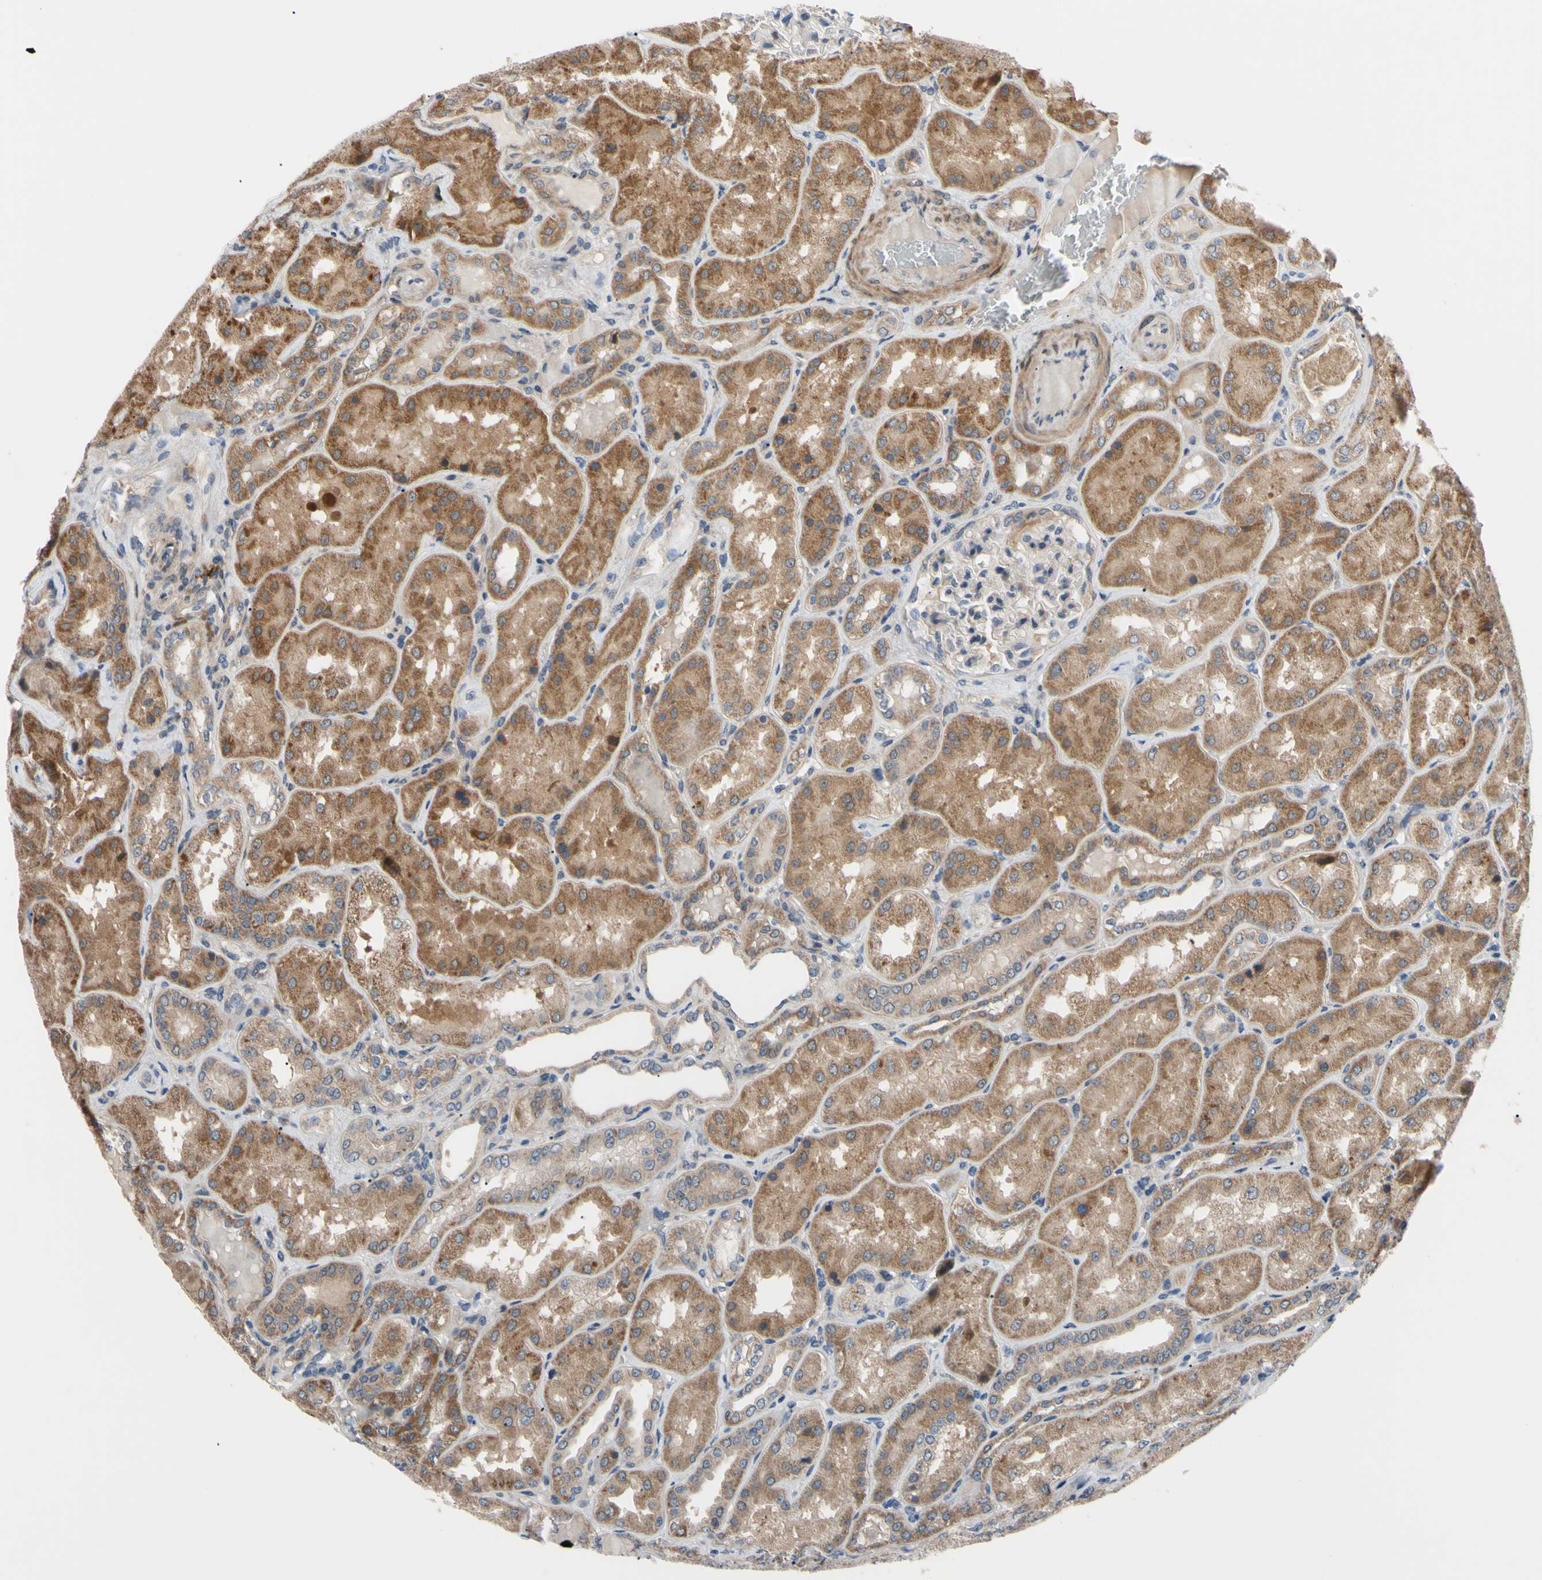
{"staining": {"intensity": "weak", "quantity": "<25%", "location": "cytoplasmic/membranous"}, "tissue": "kidney", "cell_type": "Cells in glomeruli", "image_type": "normal", "snomed": [{"axis": "morphology", "description": "Normal tissue, NOS"}, {"axis": "topography", "description": "Kidney"}], "caption": "Protein analysis of normal kidney reveals no significant positivity in cells in glomeruli.", "gene": "SVIL", "patient": {"sex": "female", "age": 56}}